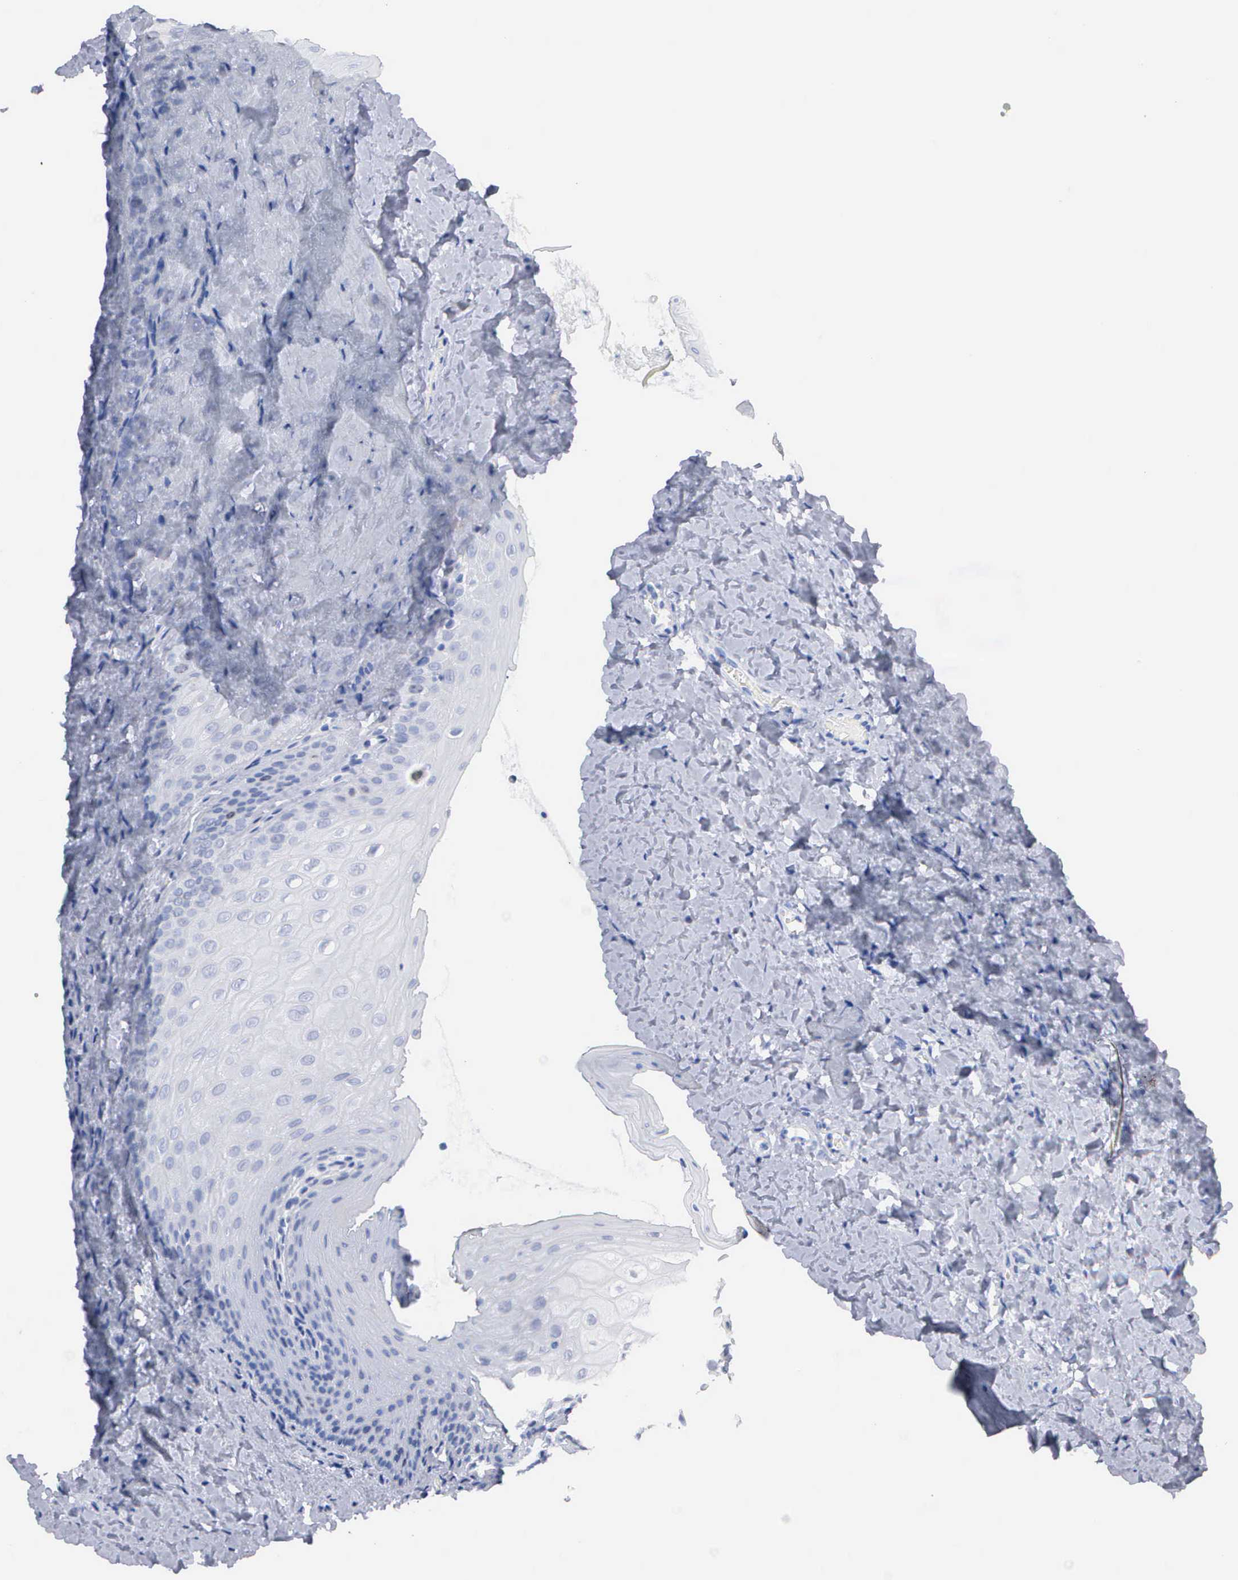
{"staining": {"intensity": "weak", "quantity": "<25%", "location": "nuclear"}, "tissue": "oral mucosa", "cell_type": "Squamous epithelial cells", "image_type": "normal", "snomed": [{"axis": "morphology", "description": "Normal tissue, NOS"}, {"axis": "topography", "description": "Oral tissue"}], "caption": "There is no significant staining in squamous epithelial cells of oral mucosa. (Stains: DAB immunohistochemistry with hematoxylin counter stain, Microscopy: brightfield microscopy at high magnification).", "gene": "KDM6A", "patient": {"sex": "female", "age": 23}}